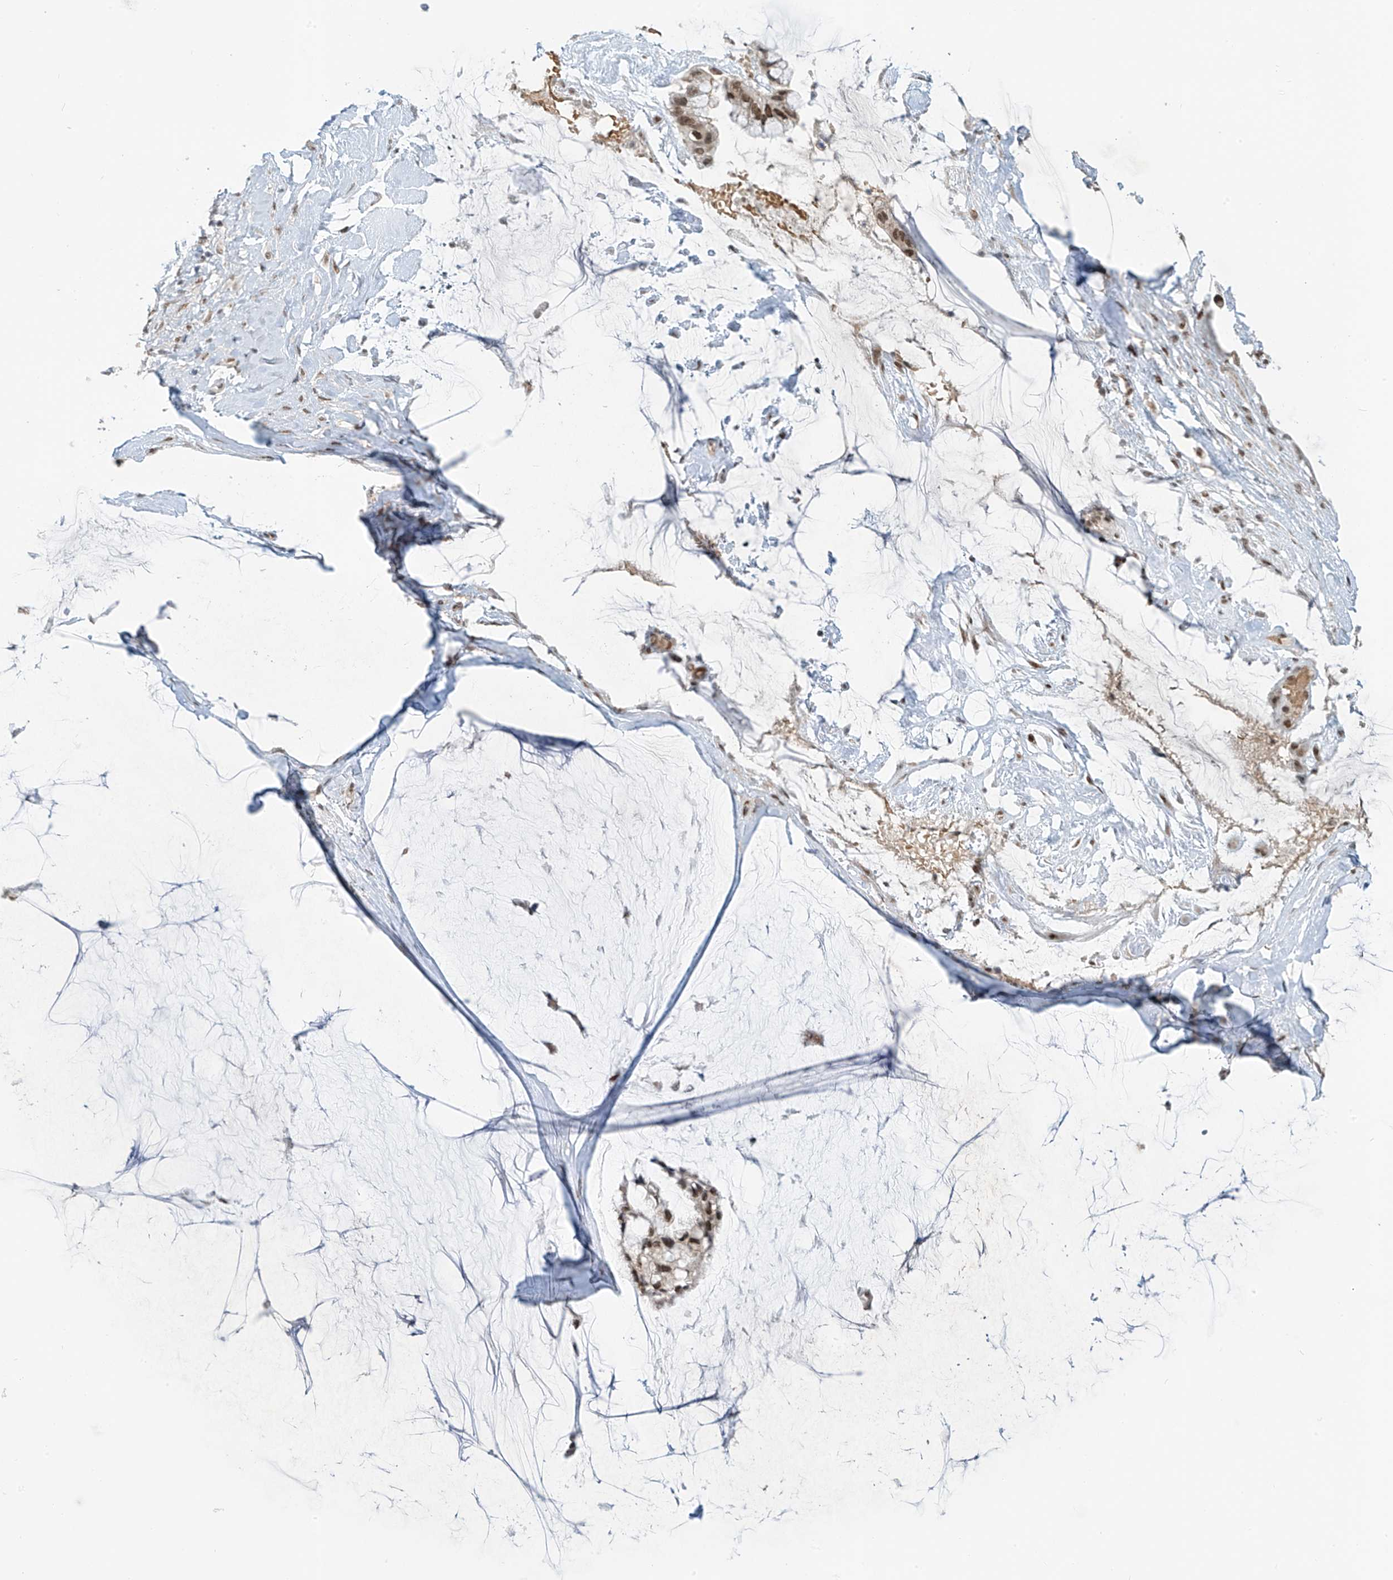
{"staining": {"intensity": "moderate", "quantity": ">75%", "location": "nuclear"}, "tissue": "ovarian cancer", "cell_type": "Tumor cells", "image_type": "cancer", "snomed": [{"axis": "morphology", "description": "Cystadenocarcinoma, mucinous, NOS"}, {"axis": "topography", "description": "Ovary"}], "caption": "Immunohistochemical staining of ovarian cancer (mucinous cystadenocarcinoma) demonstrates moderate nuclear protein positivity in about >75% of tumor cells. (Stains: DAB (3,3'-diaminobenzidine) in brown, nuclei in blue, Microscopy: brightfield microscopy at high magnification).", "gene": "MCM9", "patient": {"sex": "female", "age": 39}}